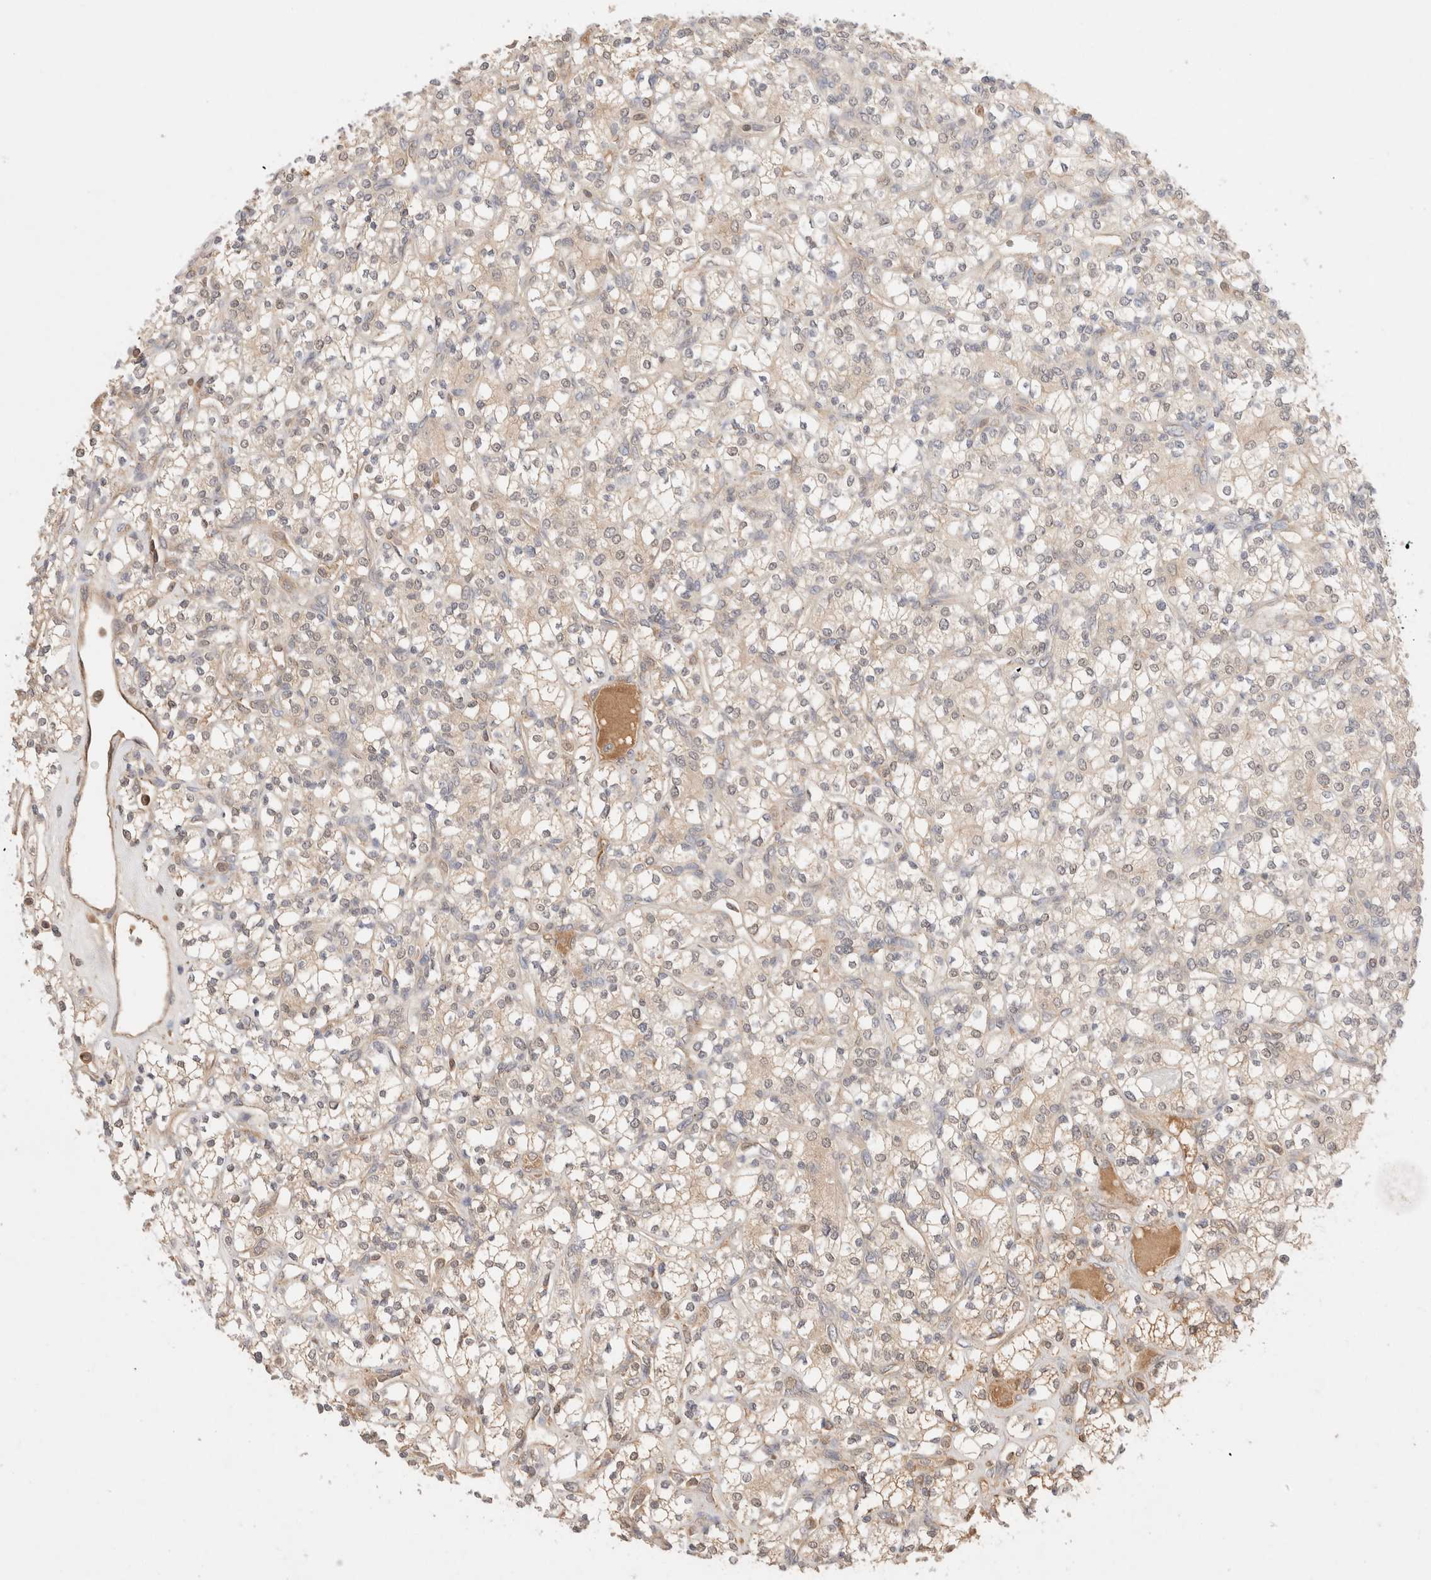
{"staining": {"intensity": "weak", "quantity": "25%-75%", "location": "cytoplasmic/membranous"}, "tissue": "renal cancer", "cell_type": "Tumor cells", "image_type": "cancer", "snomed": [{"axis": "morphology", "description": "Adenocarcinoma, NOS"}, {"axis": "topography", "description": "Kidney"}], "caption": "Immunohistochemical staining of human renal adenocarcinoma shows low levels of weak cytoplasmic/membranous protein expression in approximately 25%-75% of tumor cells. (Stains: DAB (3,3'-diaminobenzidine) in brown, nuclei in blue, Microscopy: brightfield microscopy at high magnification).", "gene": "CARNMT1", "patient": {"sex": "male", "age": 77}}